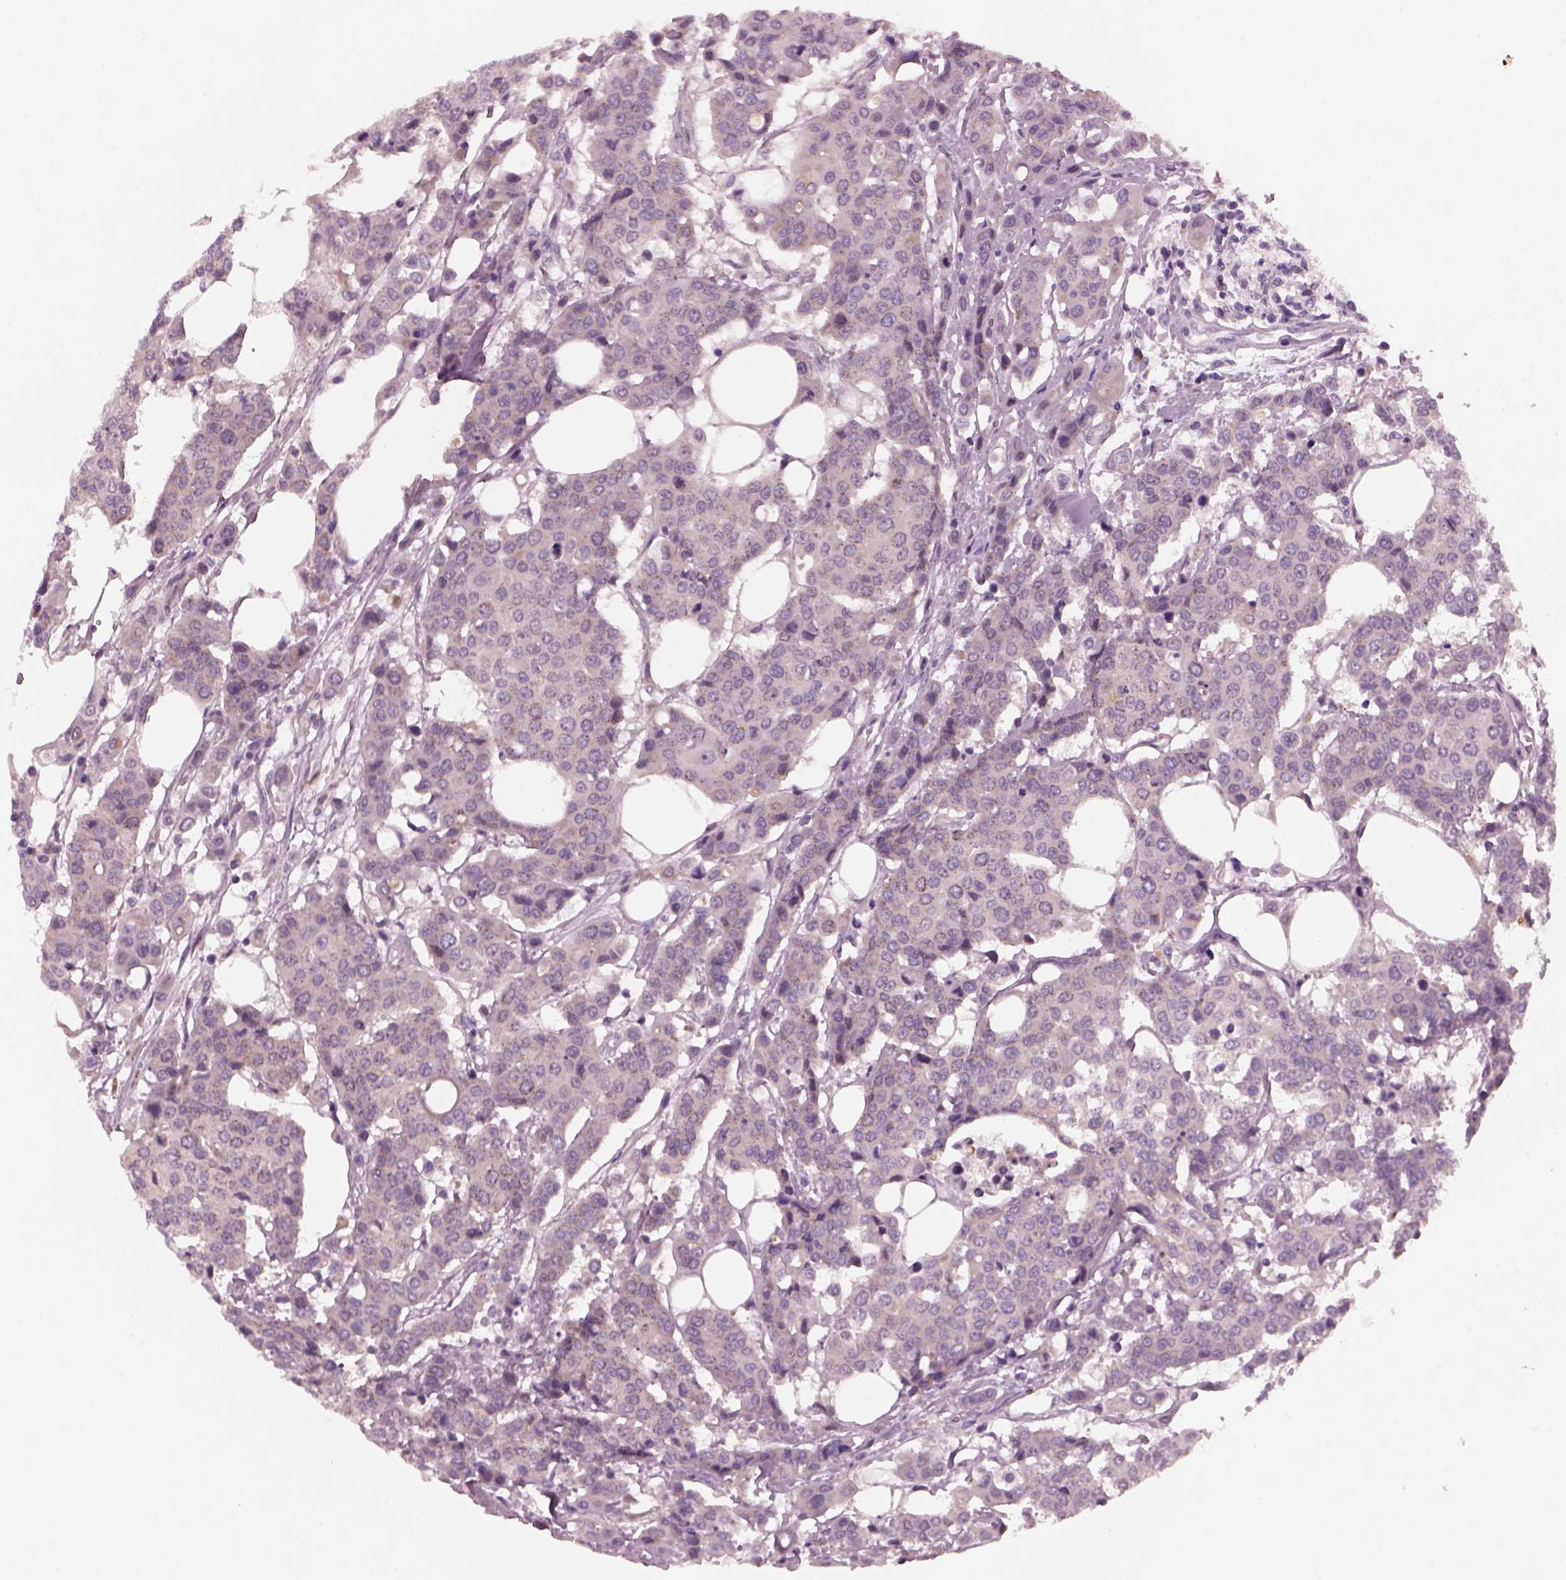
{"staining": {"intensity": "weak", "quantity": "<25%", "location": "cytoplasmic/membranous"}, "tissue": "carcinoid", "cell_type": "Tumor cells", "image_type": "cancer", "snomed": [{"axis": "morphology", "description": "Carcinoid, malignant, NOS"}, {"axis": "topography", "description": "Colon"}], "caption": "Immunohistochemical staining of malignant carcinoid reveals no significant staining in tumor cells.", "gene": "AP4M1", "patient": {"sex": "male", "age": 81}}